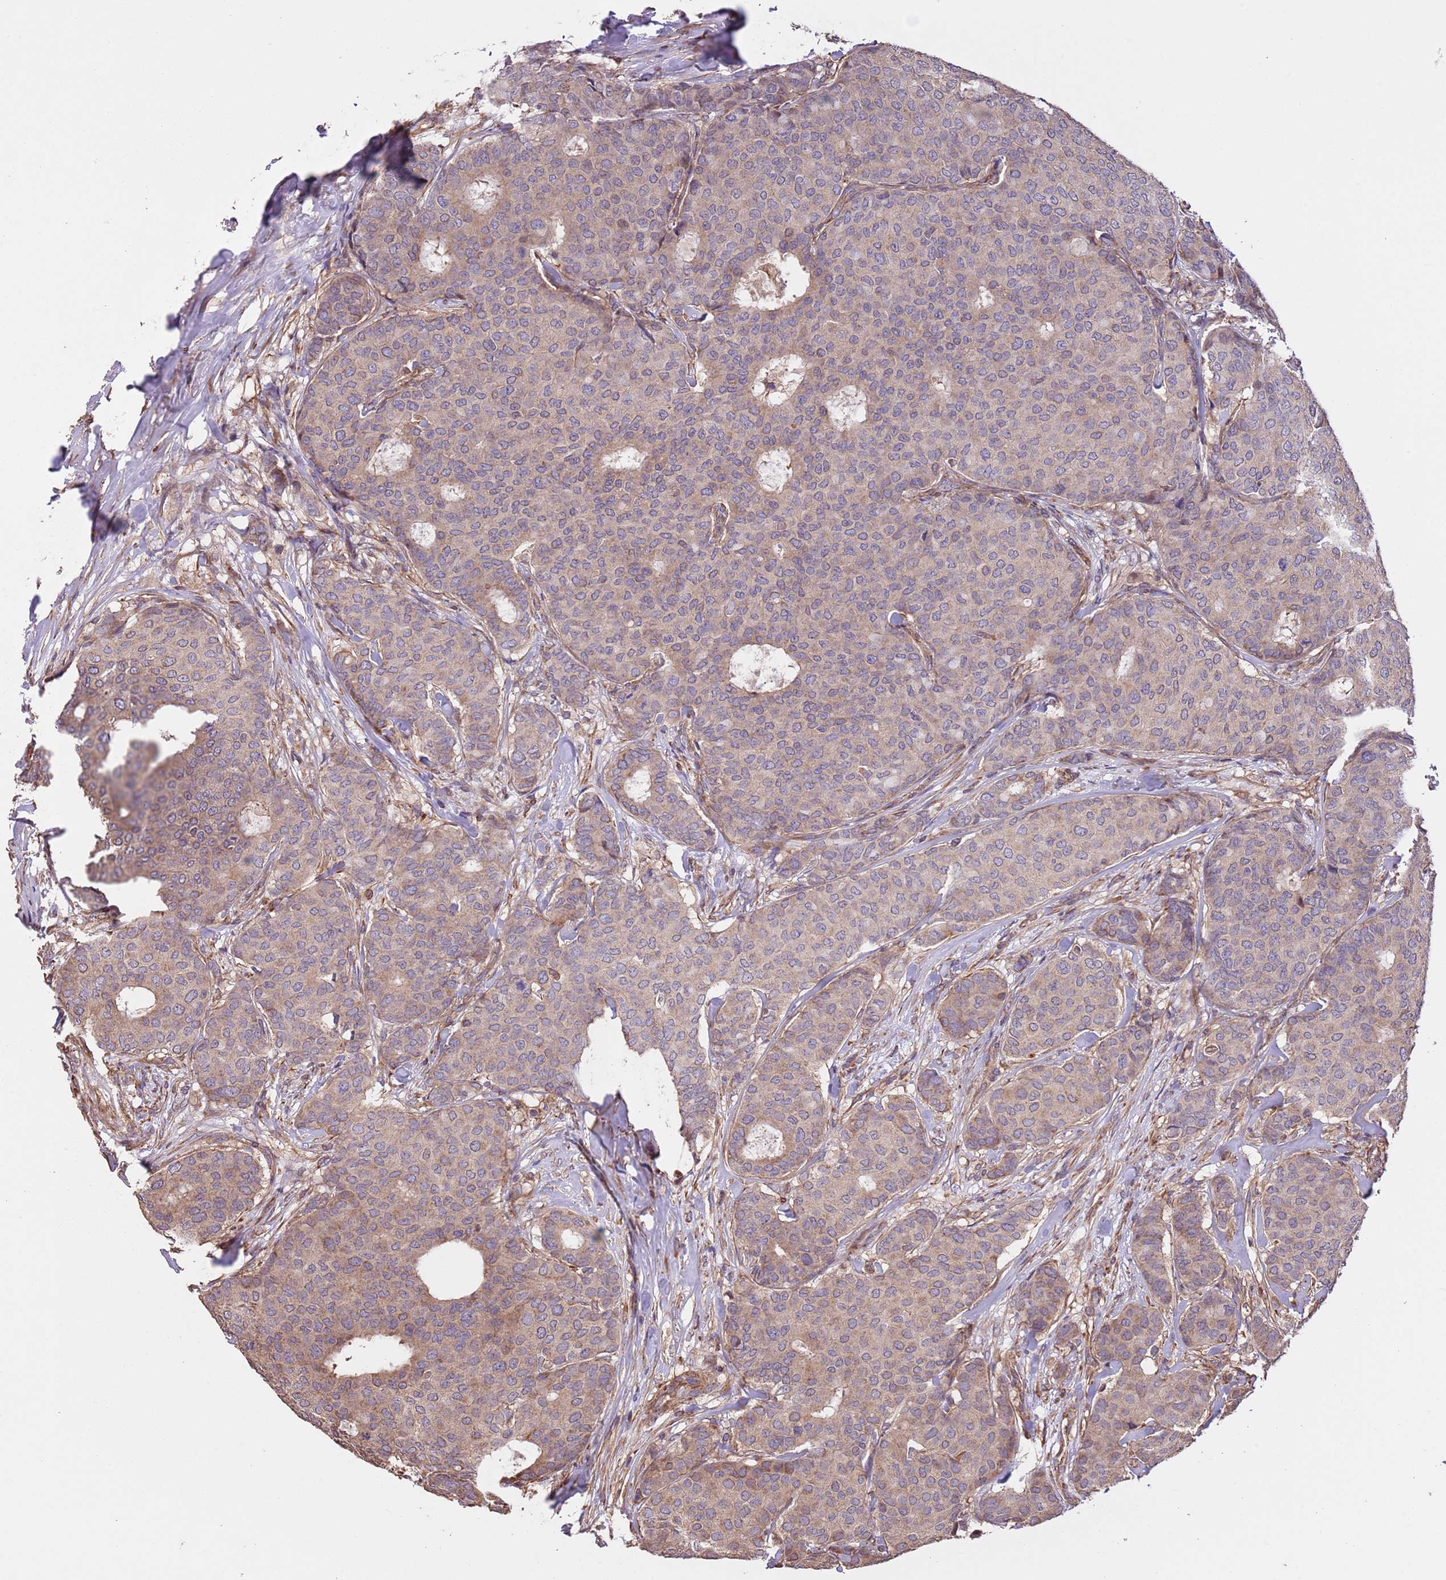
{"staining": {"intensity": "weak", "quantity": "<25%", "location": "cytoplasmic/membranous"}, "tissue": "breast cancer", "cell_type": "Tumor cells", "image_type": "cancer", "snomed": [{"axis": "morphology", "description": "Duct carcinoma"}, {"axis": "topography", "description": "Breast"}], "caption": "Human breast cancer stained for a protein using immunohistochemistry (IHC) displays no staining in tumor cells.", "gene": "FAM89B", "patient": {"sex": "female", "age": 75}}